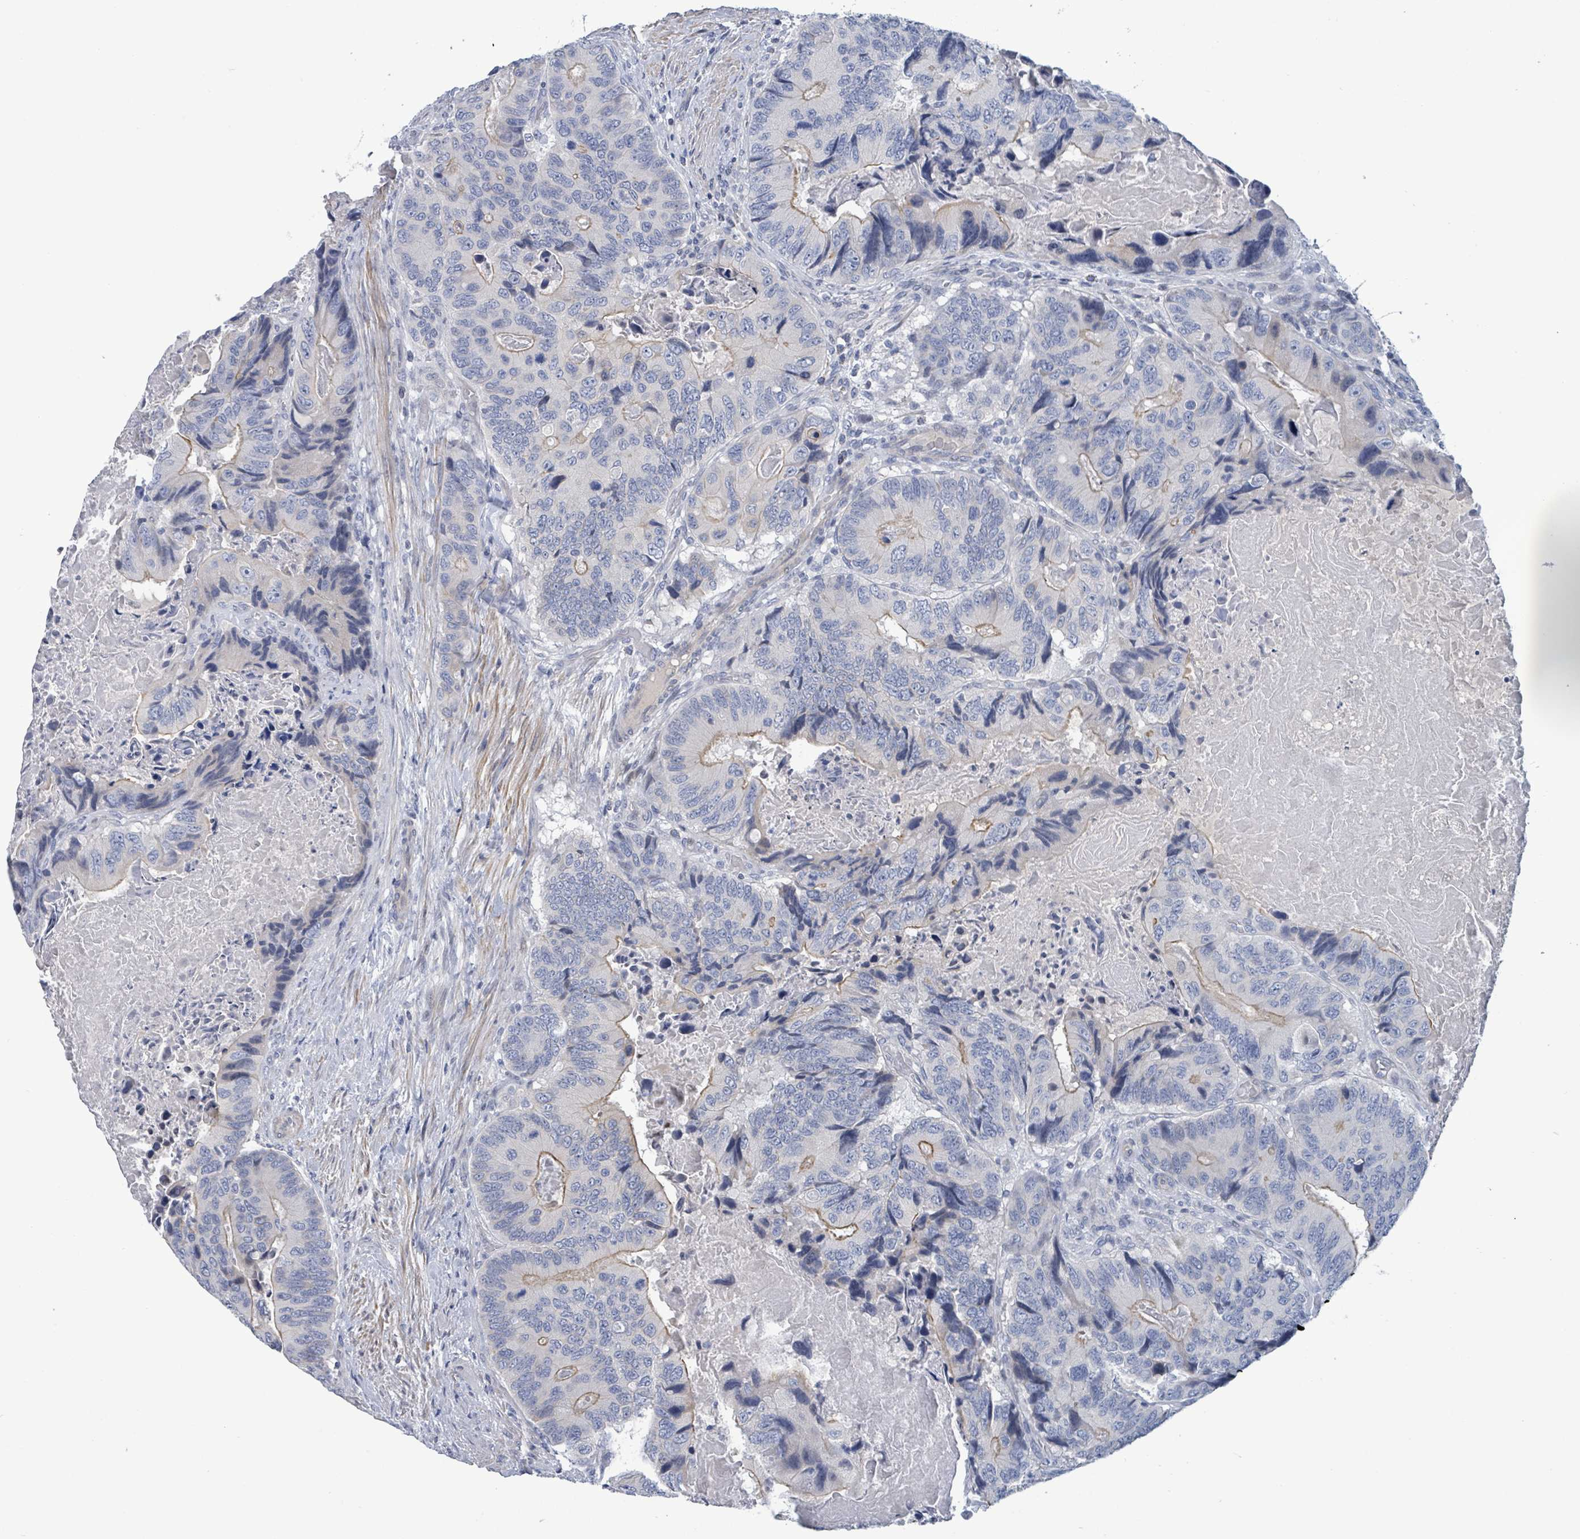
{"staining": {"intensity": "moderate", "quantity": "<25%", "location": "cytoplasmic/membranous"}, "tissue": "colorectal cancer", "cell_type": "Tumor cells", "image_type": "cancer", "snomed": [{"axis": "morphology", "description": "Adenocarcinoma, NOS"}, {"axis": "topography", "description": "Colon"}], "caption": "Immunohistochemistry (DAB) staining of adenocarcinoma (colorectal) shows moderate cytoplasmic/membranous protein staining in approximately <25% of tumor cells.", "gene": "NTN3", "patient": {"sex": "male", "age": 84}}